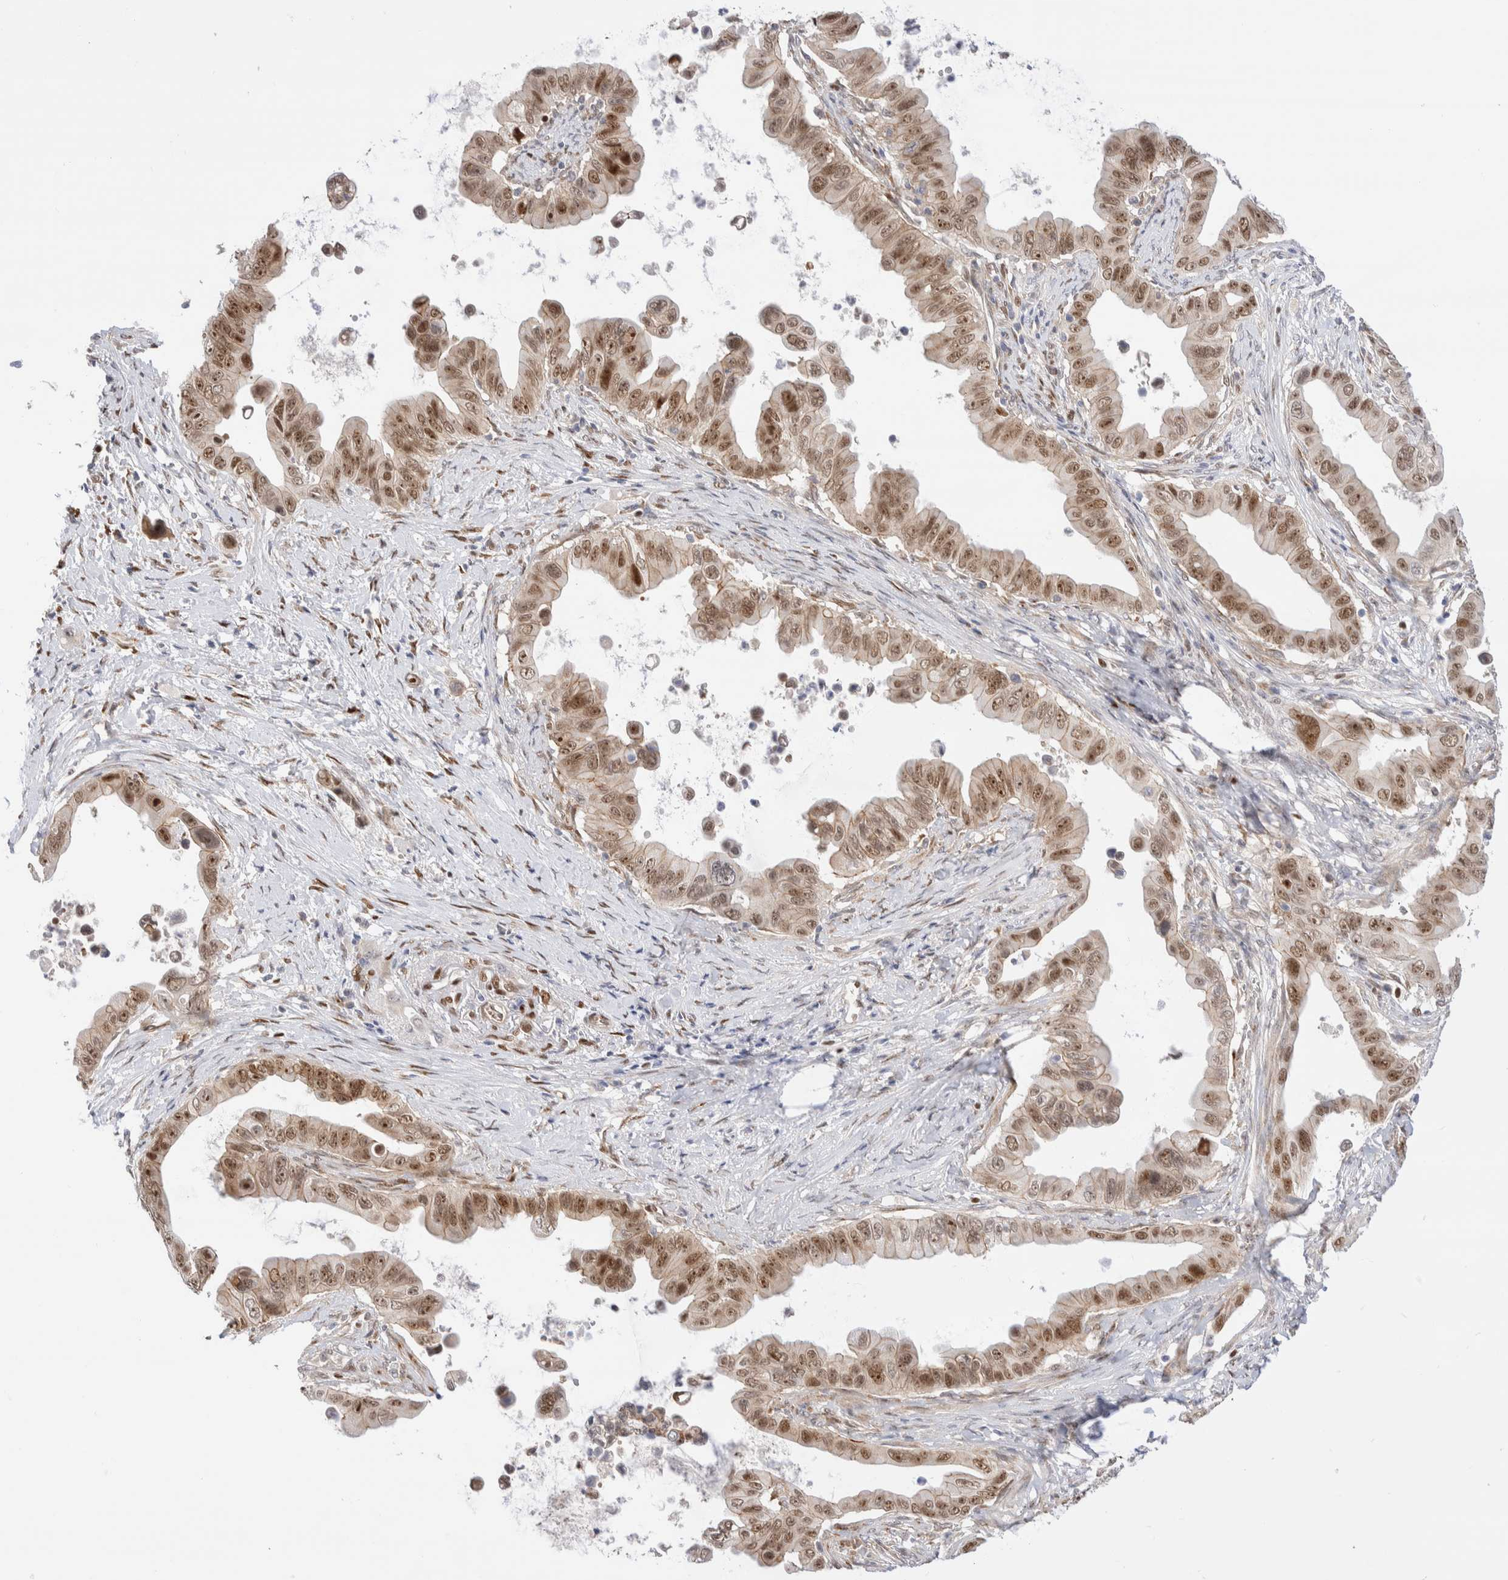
{"staining": {"intensity": "moderate", "quantity": ">75%", "location": "cytoplasmic/membranous,nuclear"}, "tissue": "pancreatic cancer", "cell_type": "Tumor cells", "image_type": "cancer", "snomed": [{"axis": "morphology", "description": "Adenocarcinoma, NOS"}, {"axis": "topography", "description": "Pancreas"}], "caption": "This micrograph demonstrates adenocarcinoma (pancreatic) stained with immunohistochemistry to label a protein in brown. The cytoplasmic/membranous and nuclear of tumor cells show moderate positivity for the protein. Nuclei are counter-stained blue.", "gene": "NSMAF", "patient": {"sex": "female", "age": 72}}